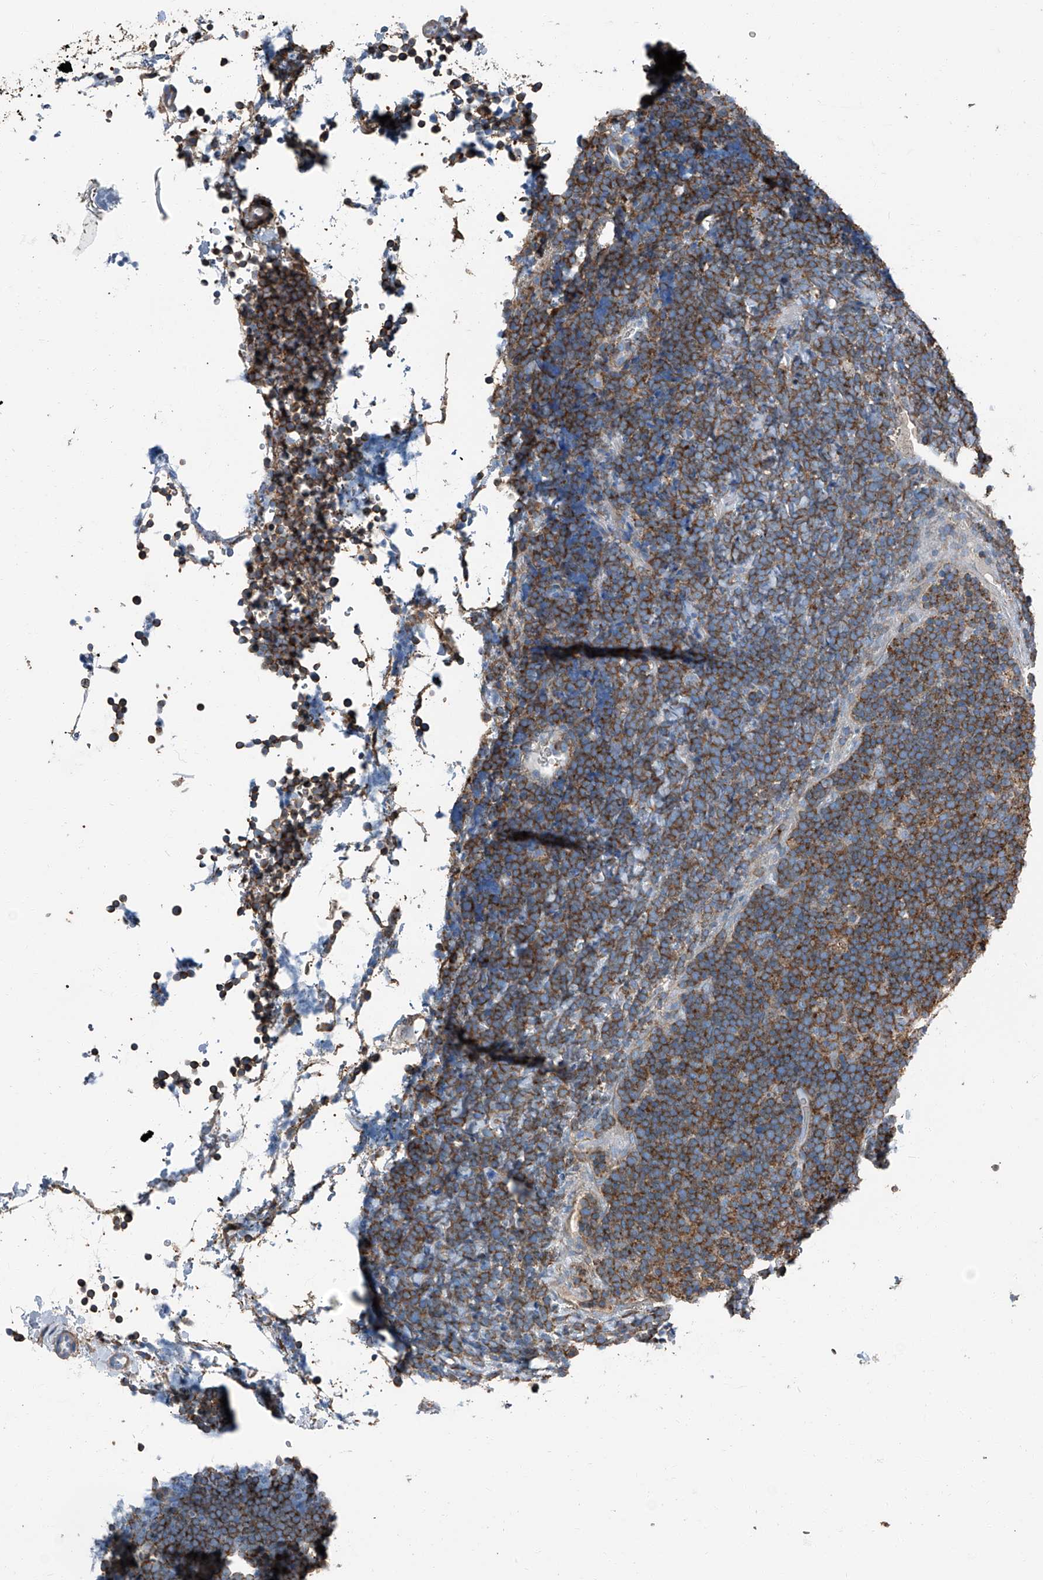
{"staining": {"intensity": "moderate", "quantity": ">75%", "location": "cytoplasmic/membranous"}, "tissue": "lymphoma", "cell_type": "Tumor cells", "image_type": "cancer", "snomed": [{"axis": "morphology", "description": "Malignant lymphoma, non-Hodgkin's type, High grade"}, {"axis": "topography", "description": "Lymph node"}], "caption": "The photomicrograph shows immunohistochemical staining of lymphoma. There is moderate cytoplasmic/membranous positivity is identified in about >75% of tumor cells. (brown staining indicates protein expression, while blue staining denotes nuclei).", "gene": "SEPTIN7", "patient": {"sex": "male", "age": 13}}